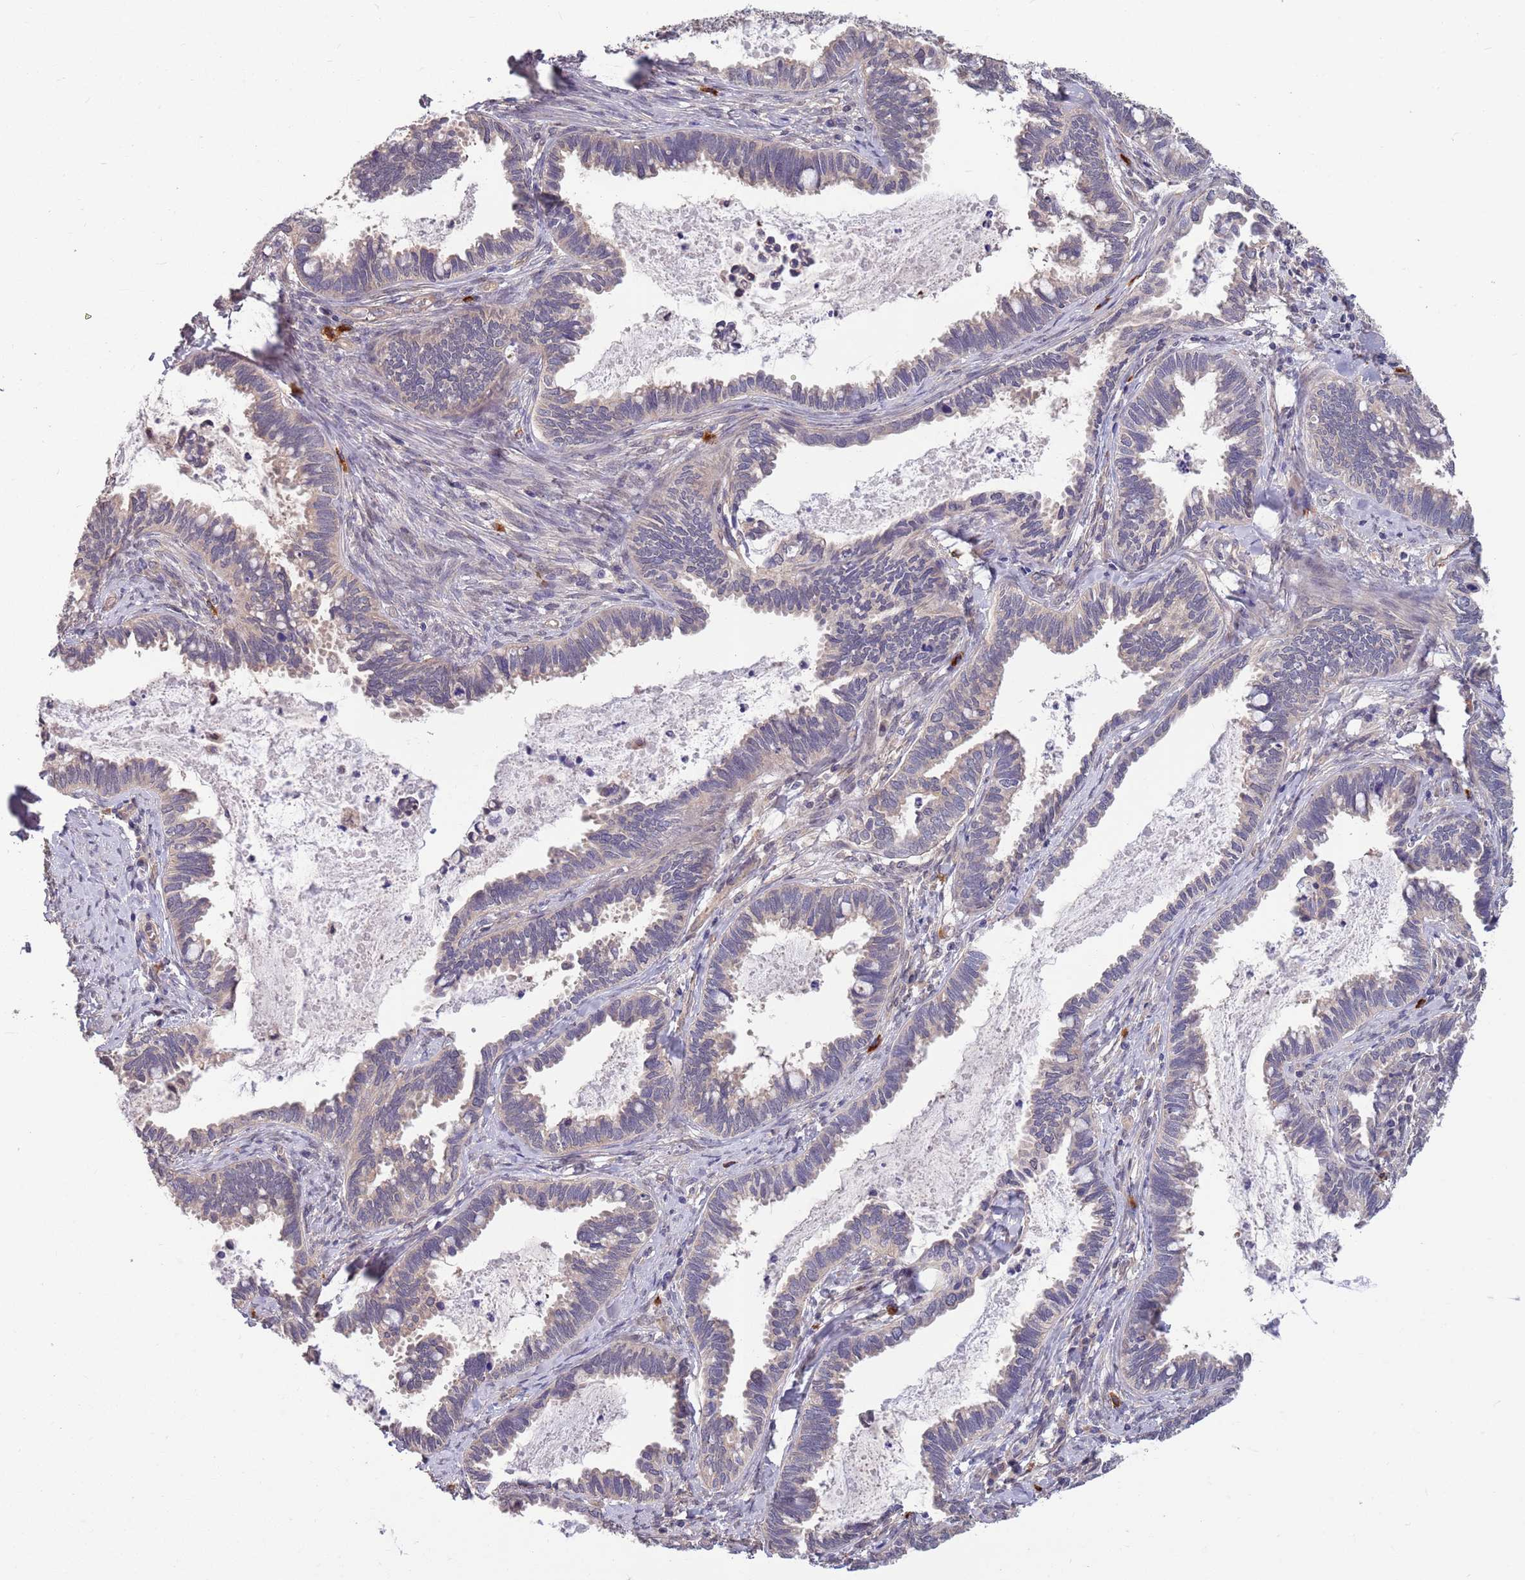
{"staining": {"intensity": "negative", "quantity": "none", "location": "none"}, "tissue": "cervical cancer", "cell_type": "Tumor cells", "image_type": "cancer", "snomed": [{"axis": "morphology", "description": "Adenocarcinoma, NOS"}, {"axis": "topography", "description": "Cervix"}], "caption": "The histopathology image demonstrates no staining of tumor cells in cervical adenocarcinoma.", "gene": "MARVELD2", "patient": {"sex": "female", "age": 37}}